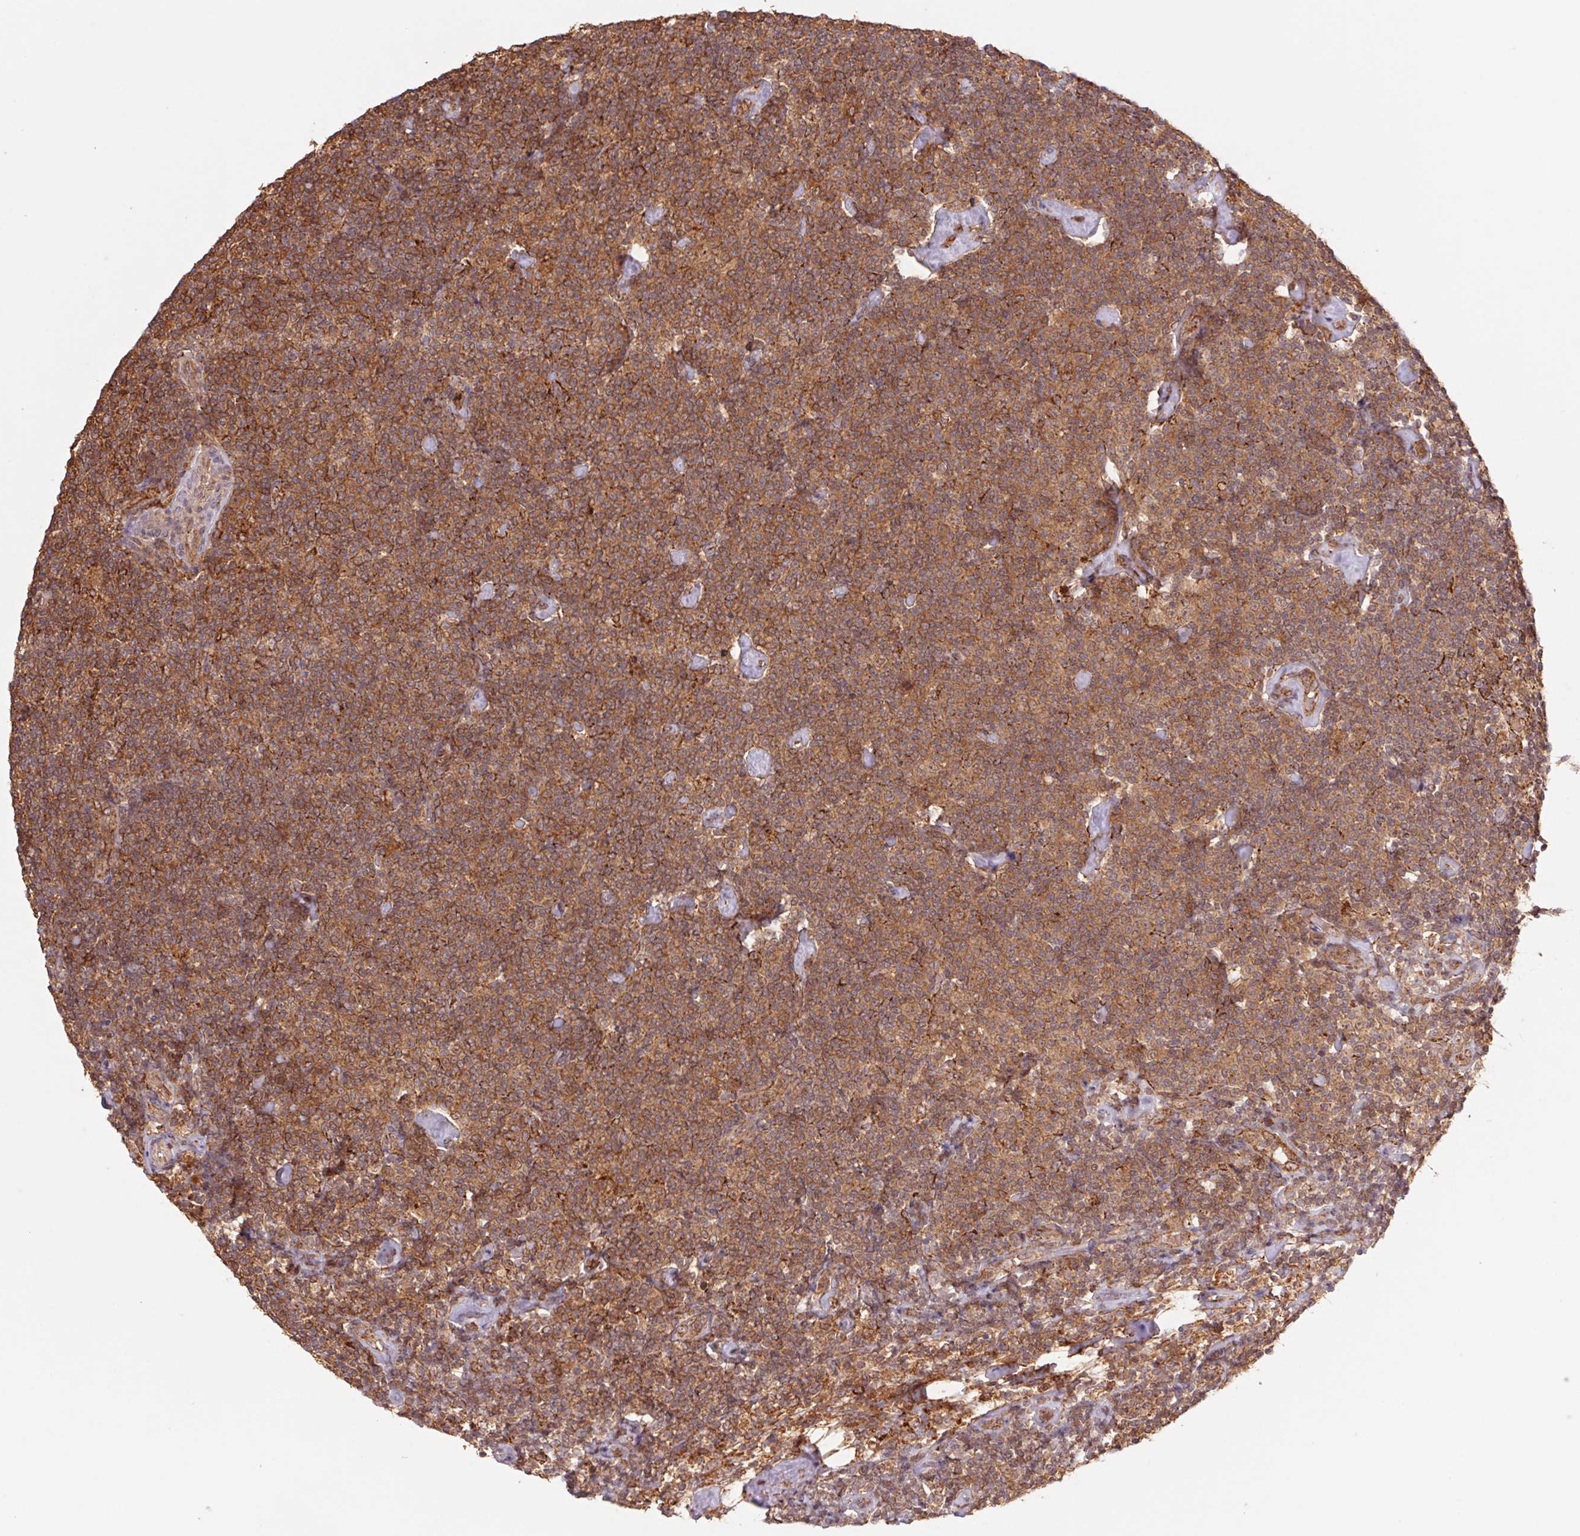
{"staining": {"intensity": "moderate", "quantity": ">75%", "location": "cytoplasmic/membranous"}, "tissue": "lymphoma", "cell_type": "Tumor cells", "image_type": "cancer", "snomed": [{"axis": "morphology", "description": "Malignant lymphoma, non-Hodgkin's type, Low grade"}, {"axis": "topography", "description": "Lymph node"}], "caption": "Immunohistochemical staining of human malignant lymphoma, non-Hodgkin's type (low-grade) demonstrates medium levels of moderate cytoplasmic/membranous positivity in about >75% of tumor cells. (DAB IHC, brown staining for protein, blue staining for nuclei).", "gene": "URM1", "patient": {"sex": "male", "age": 81}}